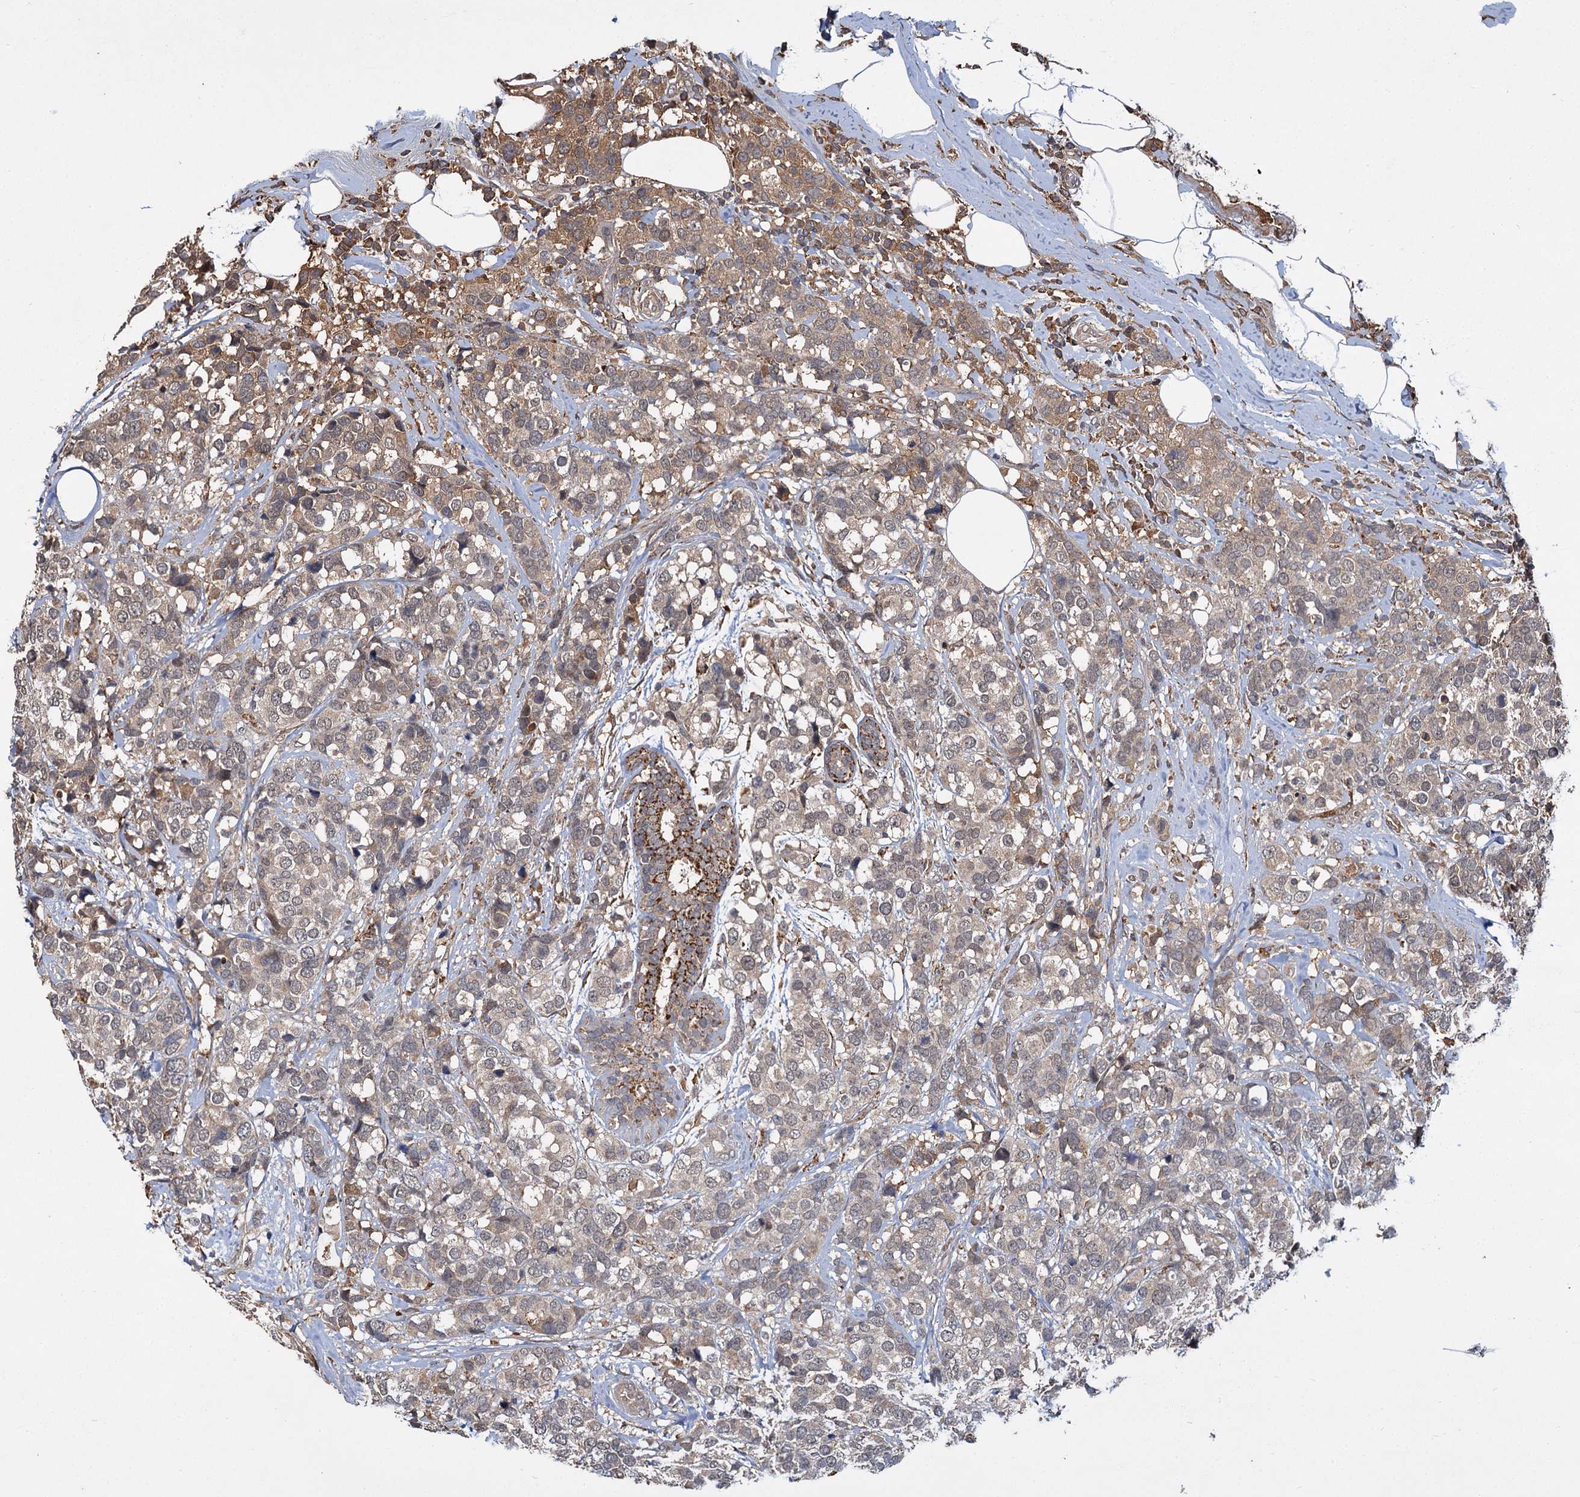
{"staining": {"intensity": "moderate", "quantity": "25%-75%", "location": "cytoplasmic/membranous"}, "tissue": "breast cancer", "cell_type": "Tumor cells", "image_type": "cancer", "snomed": [{"axis": "morphology", "description": "Lobular carcinoma"}, {"axis": "topography", "description": "Breast"}], "caption": "Moderate cytoplasmic/membranous protein staining is seen in about 25%-75% of tumor cells in lobular carcinoma (breast). (DAB (3,3'-diaminobenzidine) IHC, brown staining for protein, blue staining for nuclei).", "gene": "MBD6", "patient": {"sex": "female", "age": 59}}